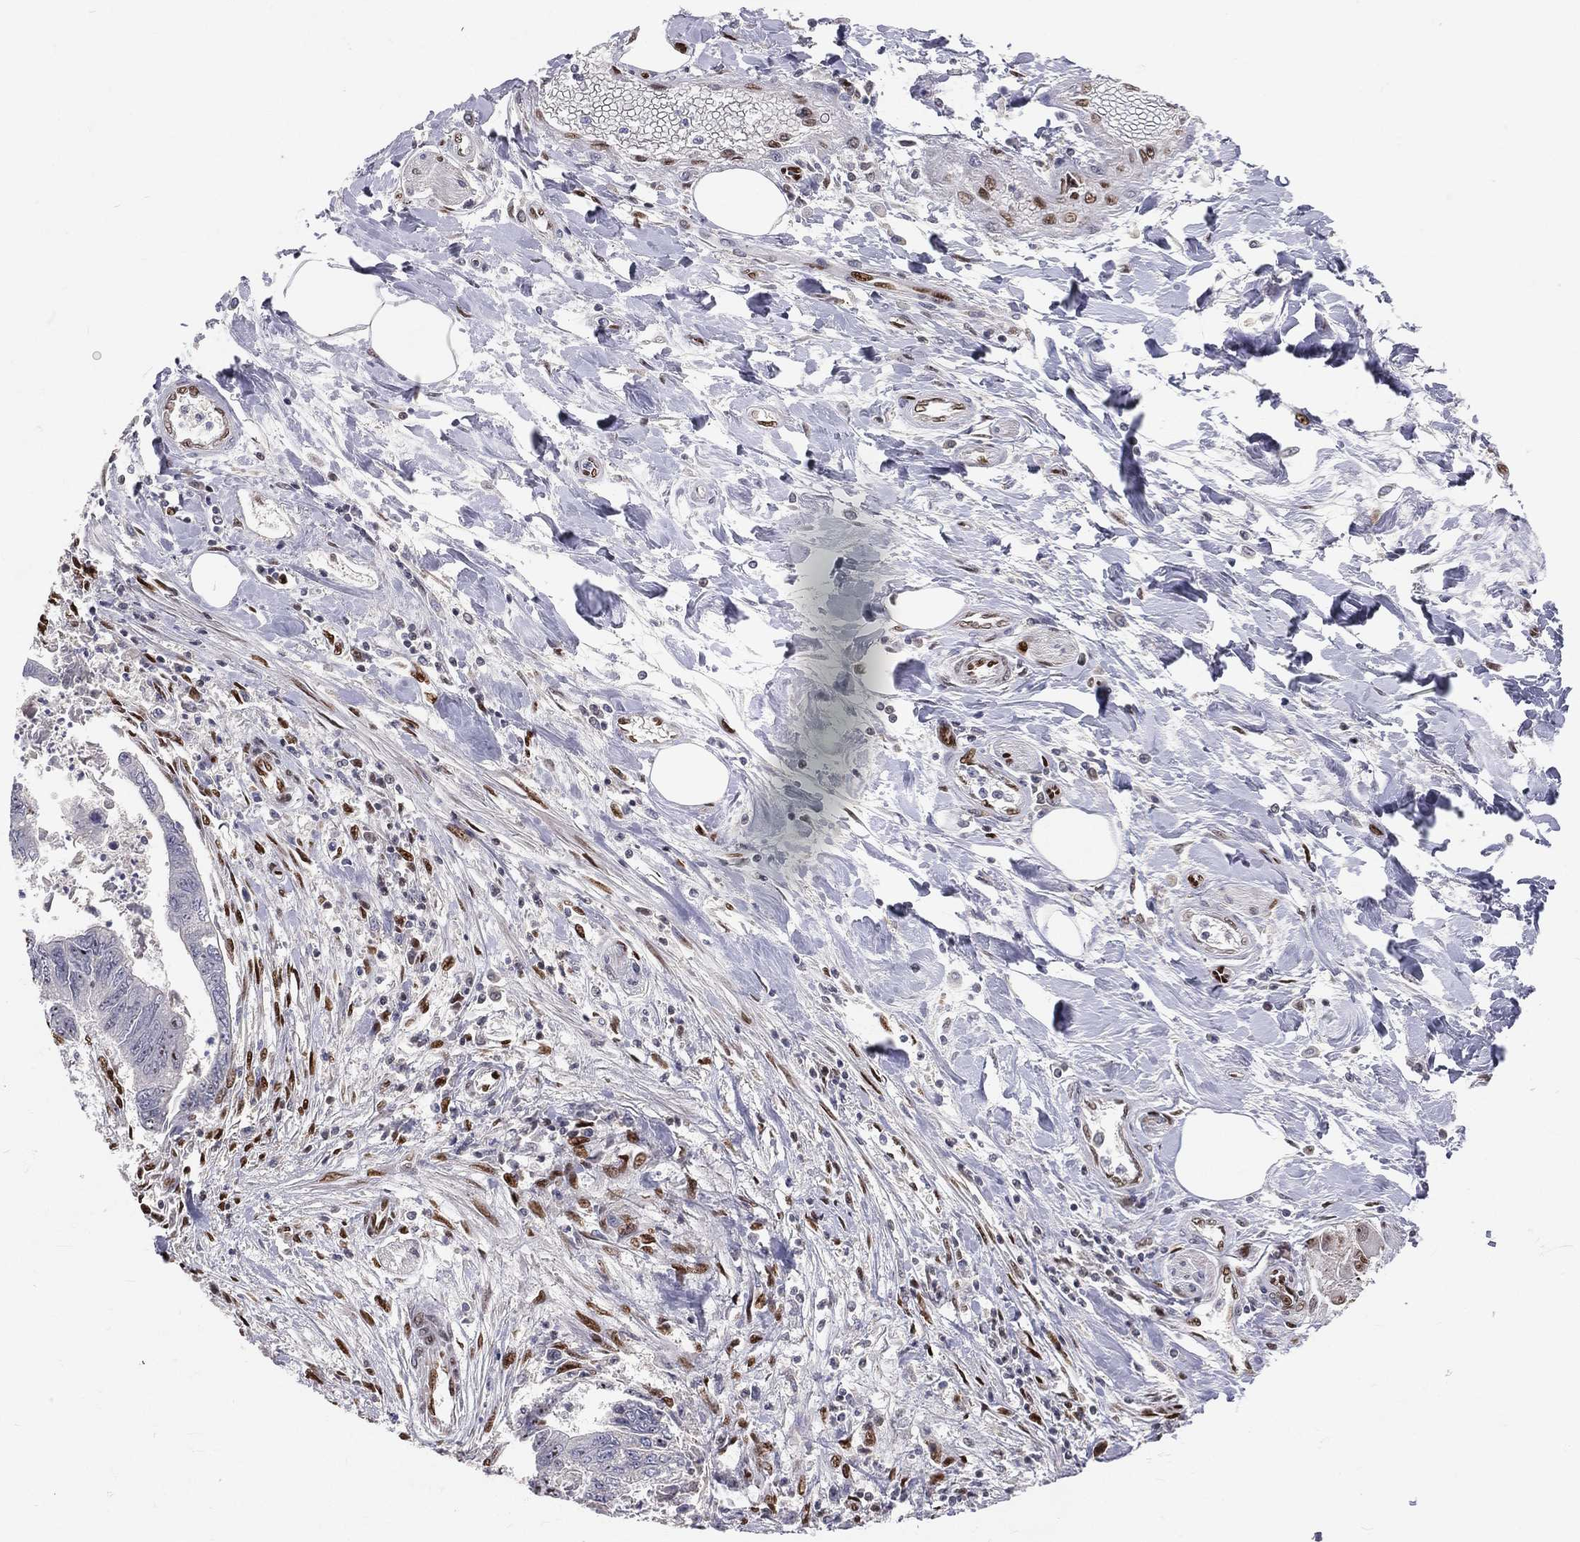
{"staining": {"intensity": "negative", "quantity": "none", "location": "none"}, "tissue": "colorectal cancer", "cell_type": "Tumor cells", "image_type": "cancer", "snomed": [{"axis": "morphology", "description": "Adenocarcinoma, NOS"}, {"axis": "topography", "description": "Colon"}], "caption": "This is an IHC image of colorectal adenocarcinoma. There is no expression in tumor cells.", "gene": "ZEB1", "patient": {"sex": "female", "age": 65}}